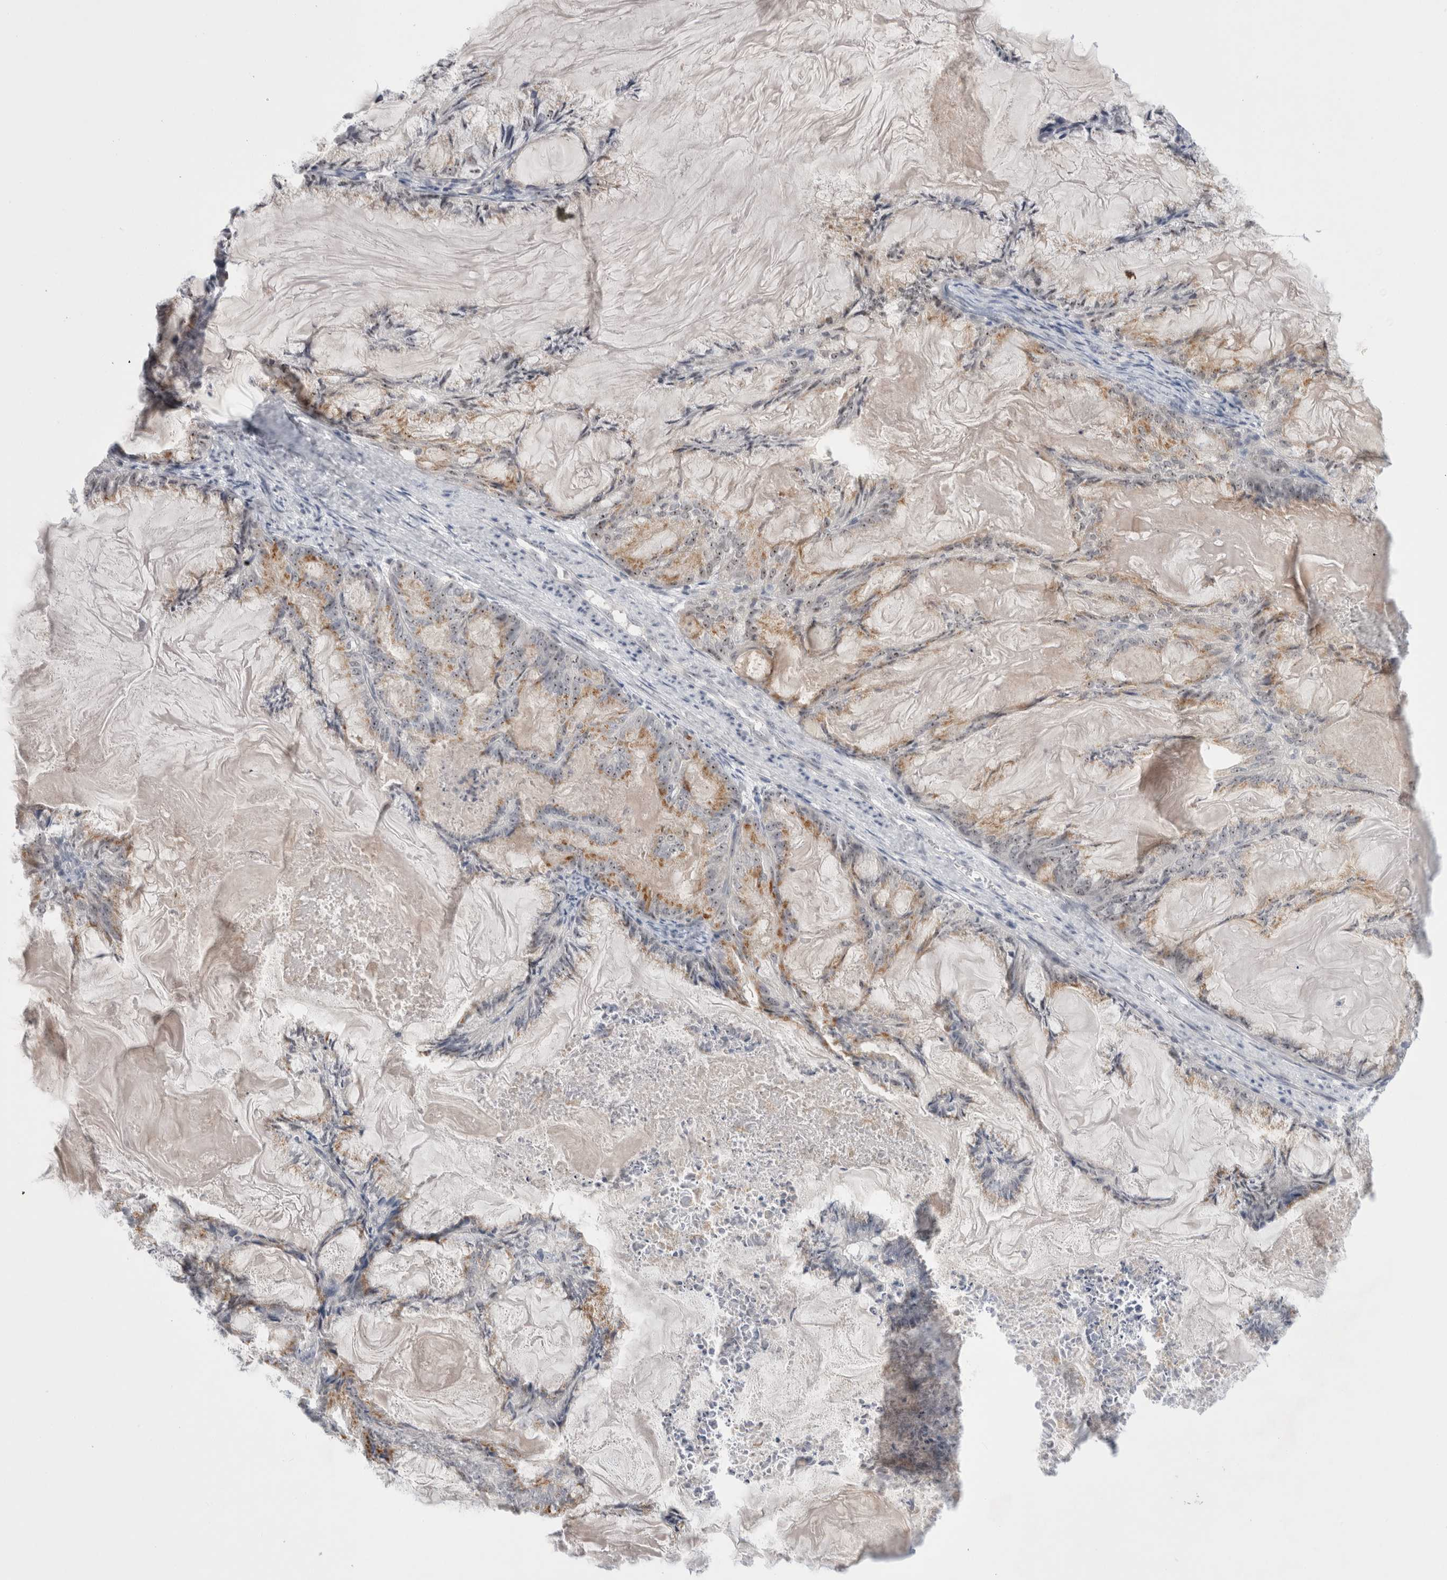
{"staining": {"intensity": "moderate", "quantity": "25%-75%", "location": "cytoplasmic/membranous,nuclear"}, "tissue": "endometrial cancer", "cell_type": "Tumor cells", "image_type": "cancer", "snomed": [{"axis": "morphology", "description": "Adenocarcinoma, NOS"}, {"axis": "topography", "description": "Endometrium"}], "caption": "Adenocarcinoma (endometrial) tissue exhibits moderate cytoplasmic/membranous and nuclear expression in approximately 25%-75% of tumor cells", "gene": "CERS5", "patient": {"sex": "female", "age": 86}}